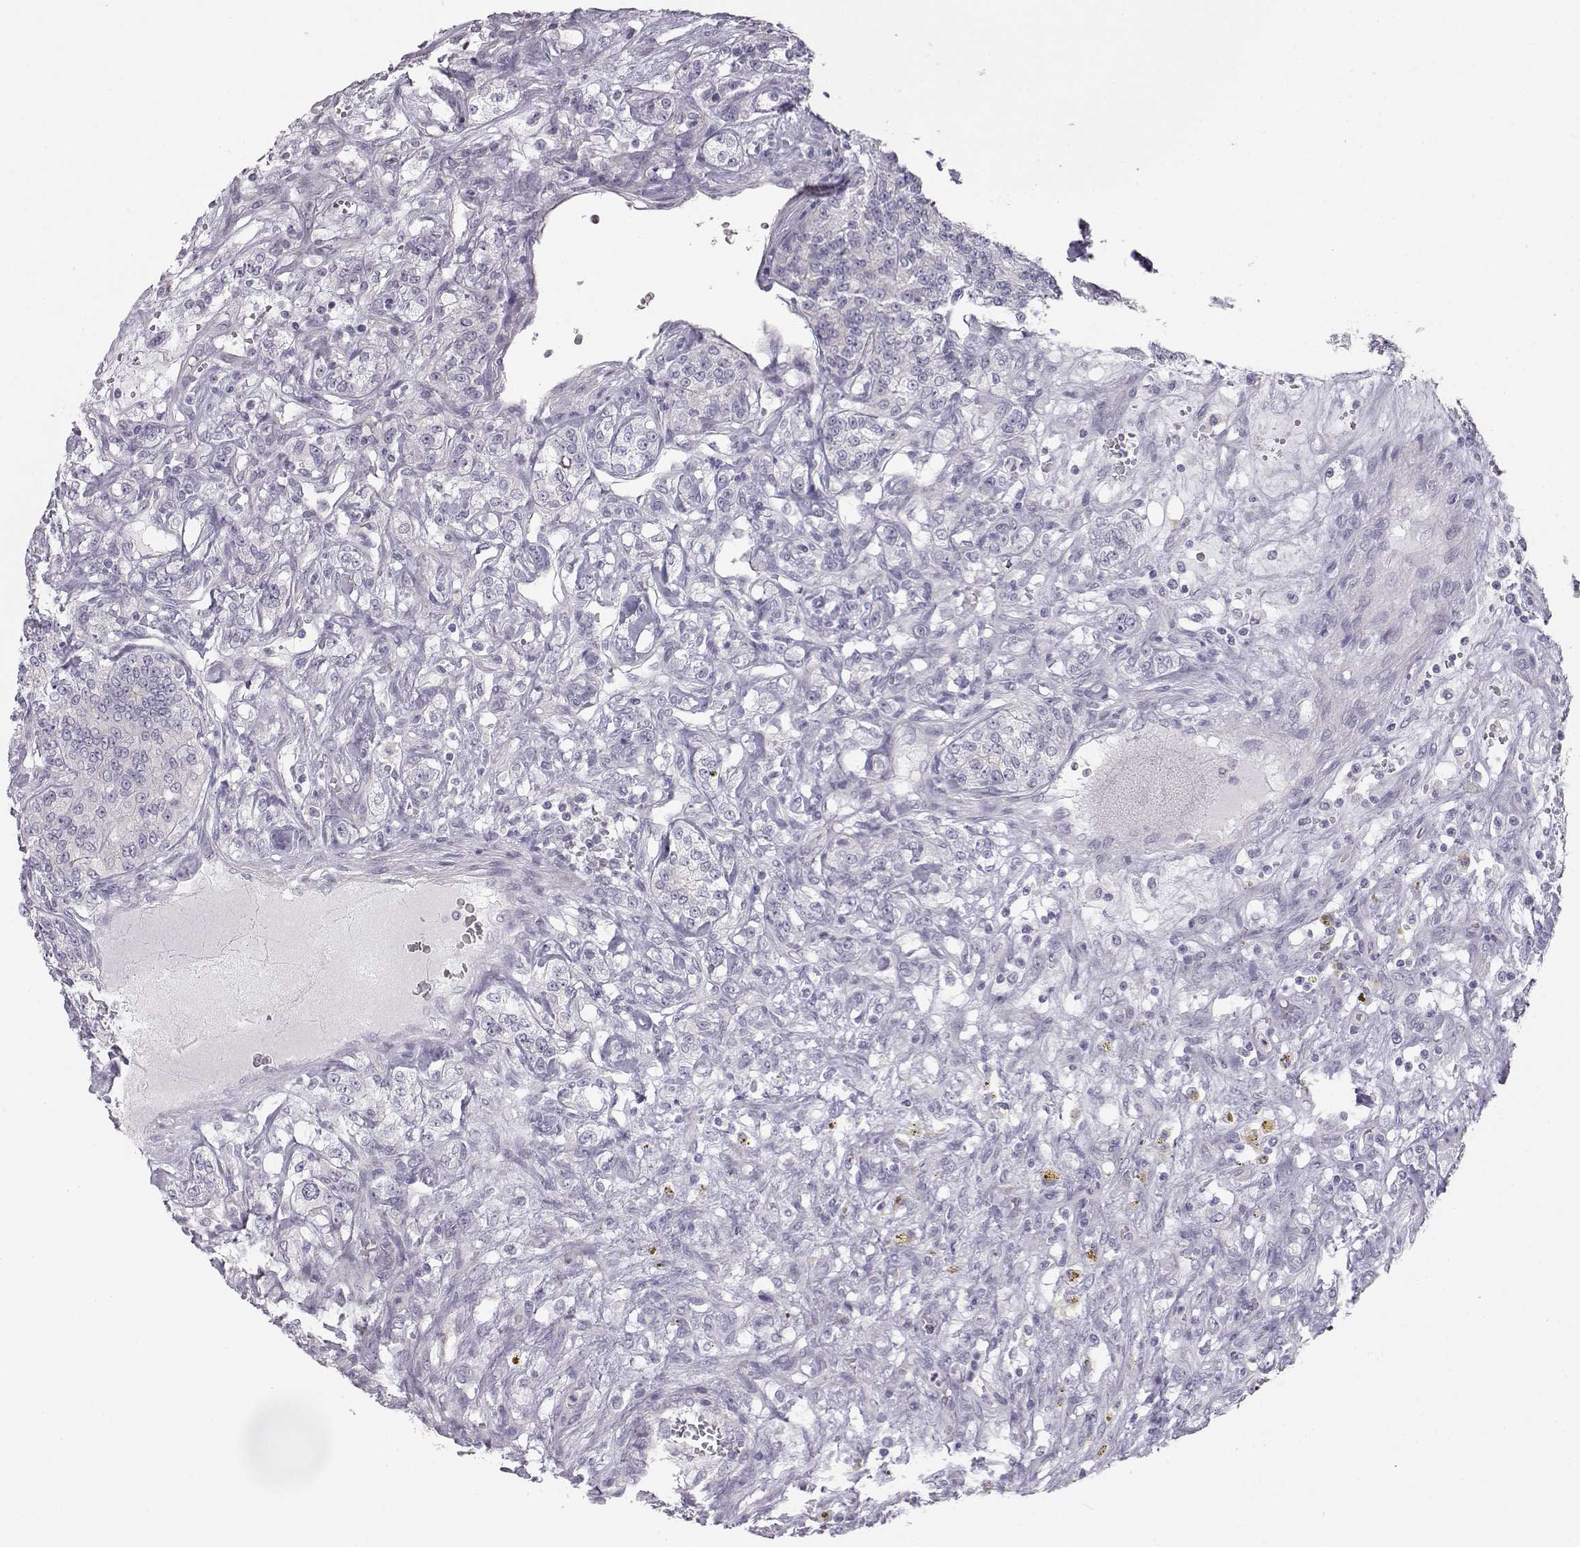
{"staining": {"intensity": "negative", "quantity": "none", "location": "none"}, "tissue": "renal cancer", "cell_type": "Tumor cells", "image_type": "cancer", "snomed": [{"axis": "morphology", "description": "Adenocarcinoma, NOS"}, {"axis": "topography", "description": "Kidney"}], "caption": "A high-resolution image shows immunohistochemistry staining of renal adenocarcinoma, which displays no significant staining in tumor cells.", "gene": "MYCBPAP", "patient": {"sex": "female", "age": 63}}